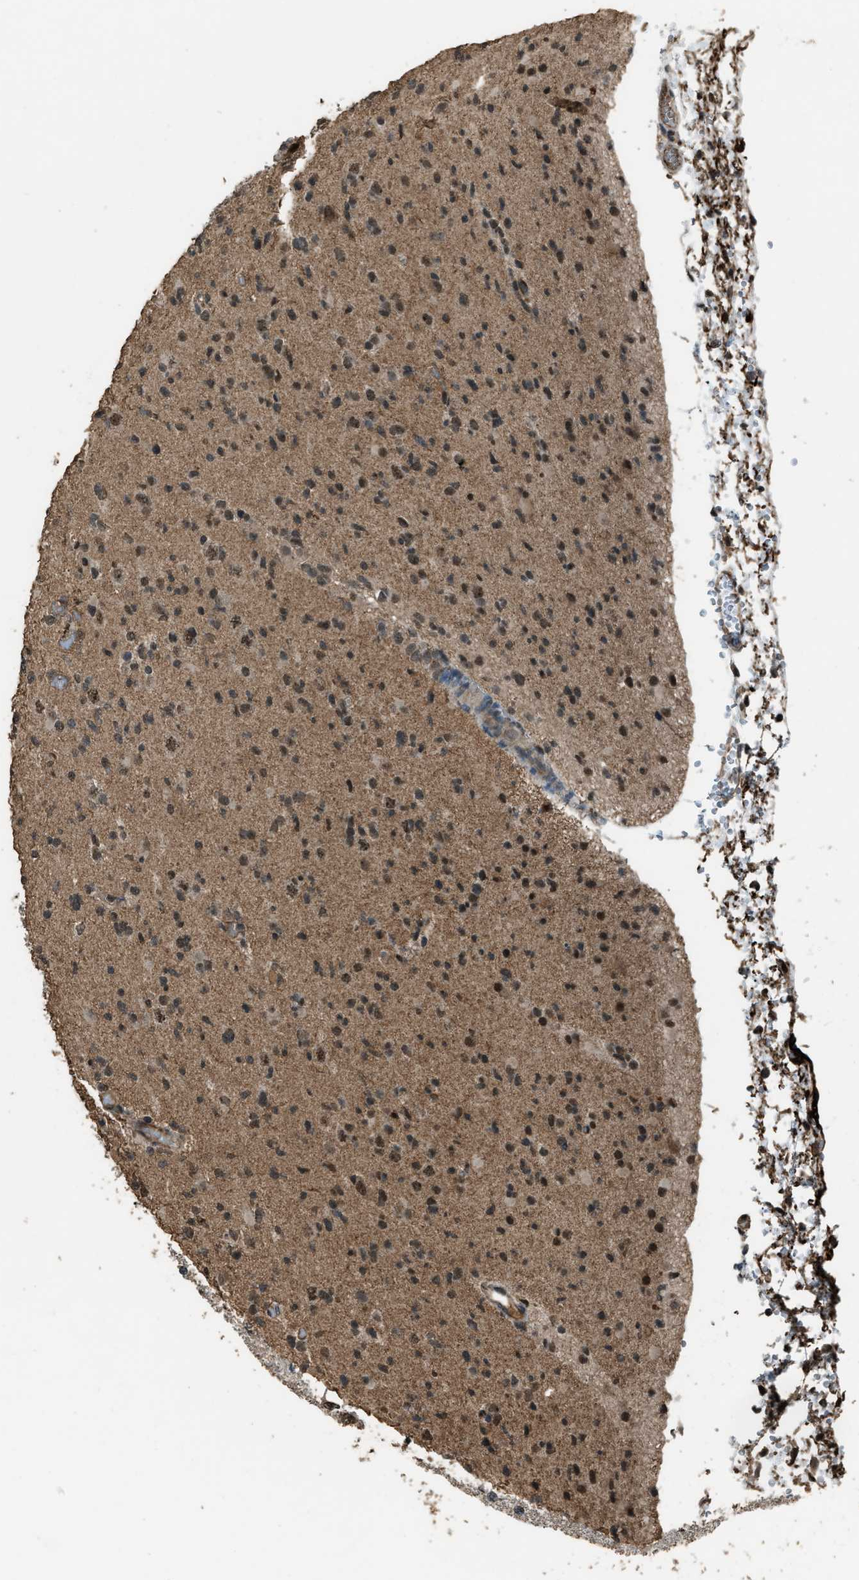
{"staining": {"intensity": "moderate", "quantity": ">75%", "location": "nuclear"}, "tissue": "glioma", "cell_type": "Tumor cells", "image_type": "cancer", "snomed": [{"axis": "morphology", "description": "Glioma, malignant, Low grade"}, {"axis": "topography", "description": "Brain"}], "caption": "Approximately >75% of tumor cells in low-grade glioma (malignant) reveal moderate nuclear protein positivity as visualized by brown immunohistochemical staining.", "gene": "SERTAD2", "patient": {"sex": "female", "age": 22}}